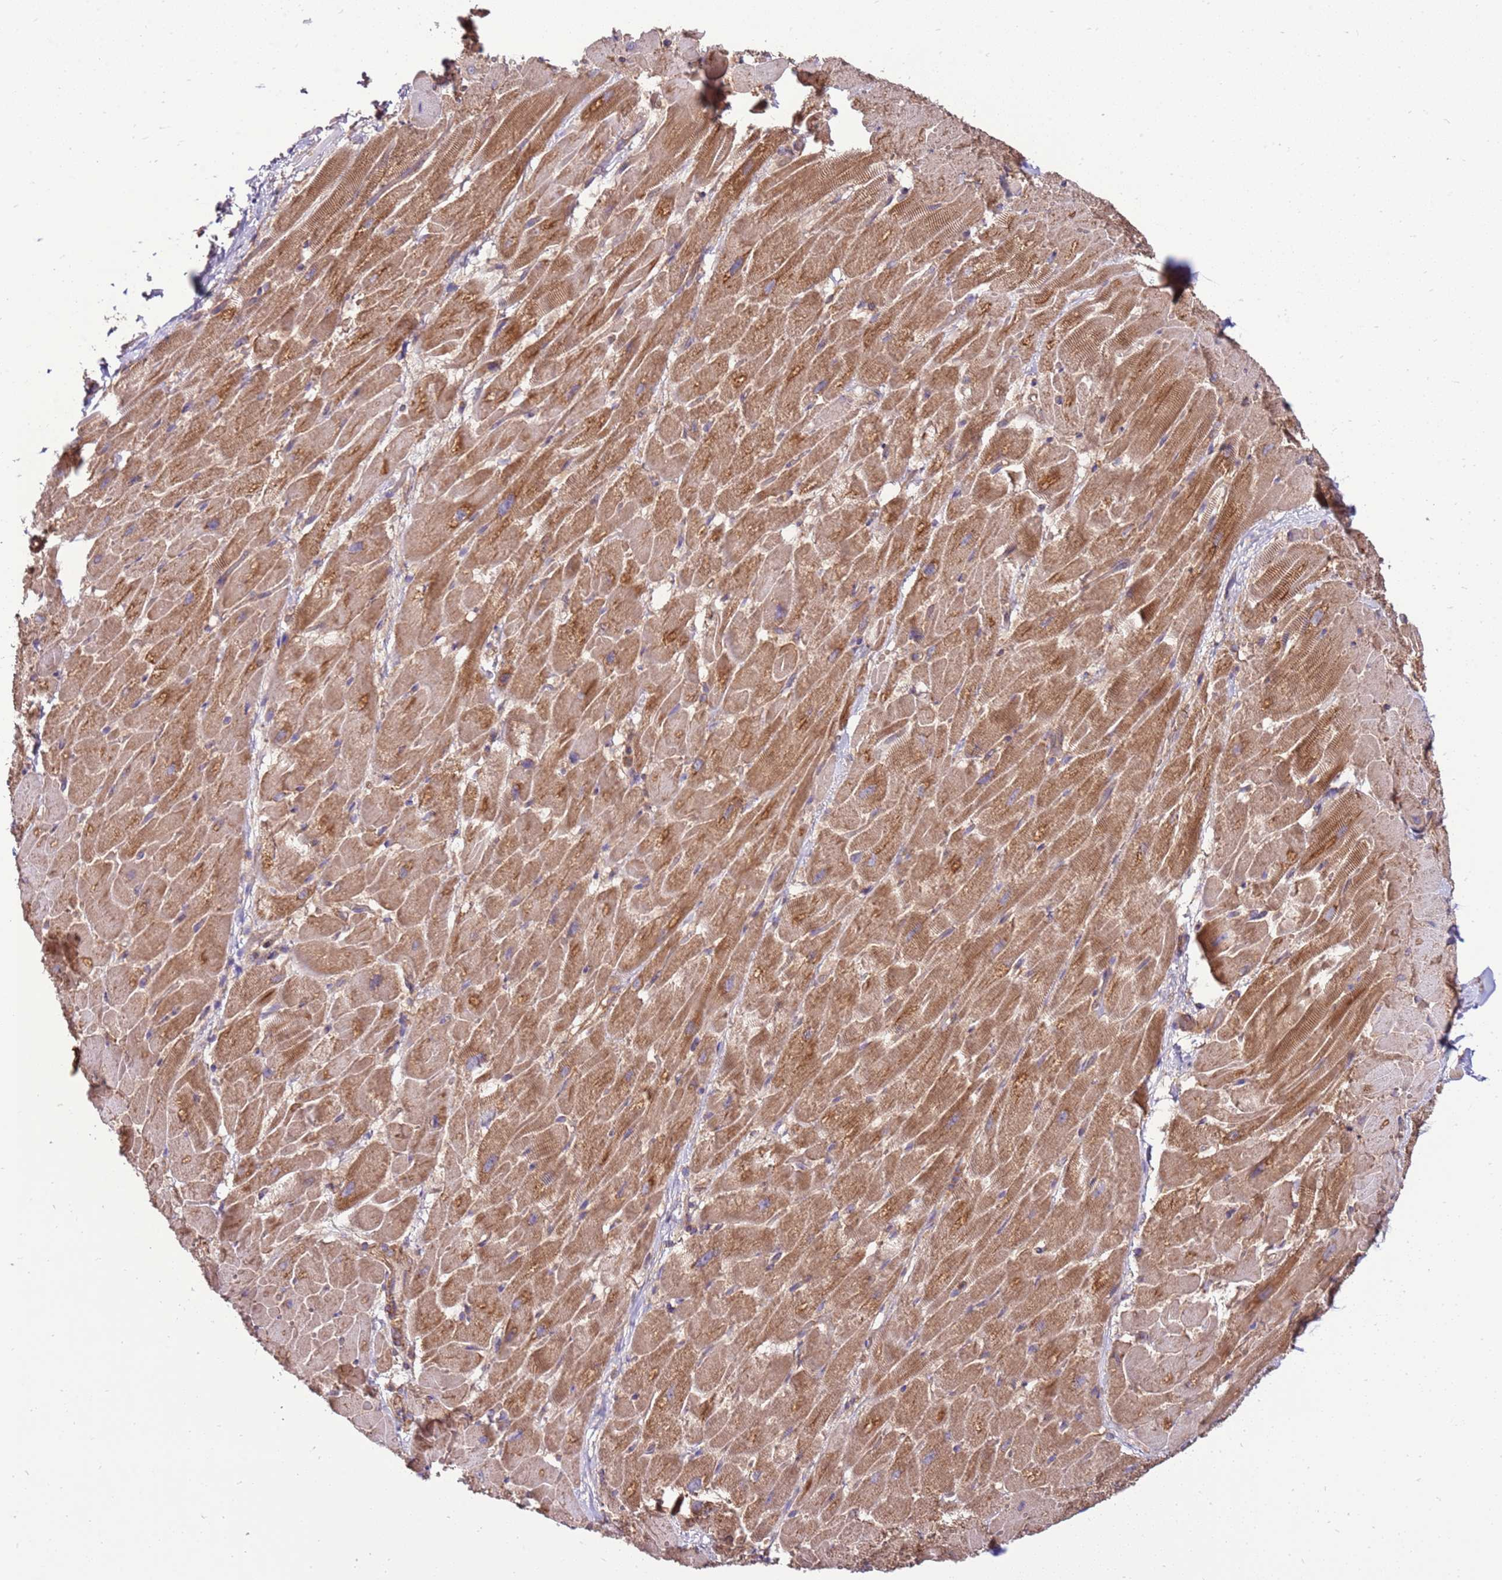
{"staining": {"intensity": "strong", "quantity": ">75%", "location": "cytoplasmic/membranous"}, "tissue": "heart muscle", "cell_type": "Cardiomyocytes", "image_type": "normal", "snomed": [{"axis": "morphology", "description": "Normal tissue, NOS"}, {"axis": "topography", "description": "Heart"}], "caption": "Brown immunohistochemical staining in unremarkable heart muscle demonstrates strong cytoplasmic/membranous staining in about >75% of cardiomyocytes.", "gene": "SLC44A5", "patient": {"sex": "male", "age": 37}}